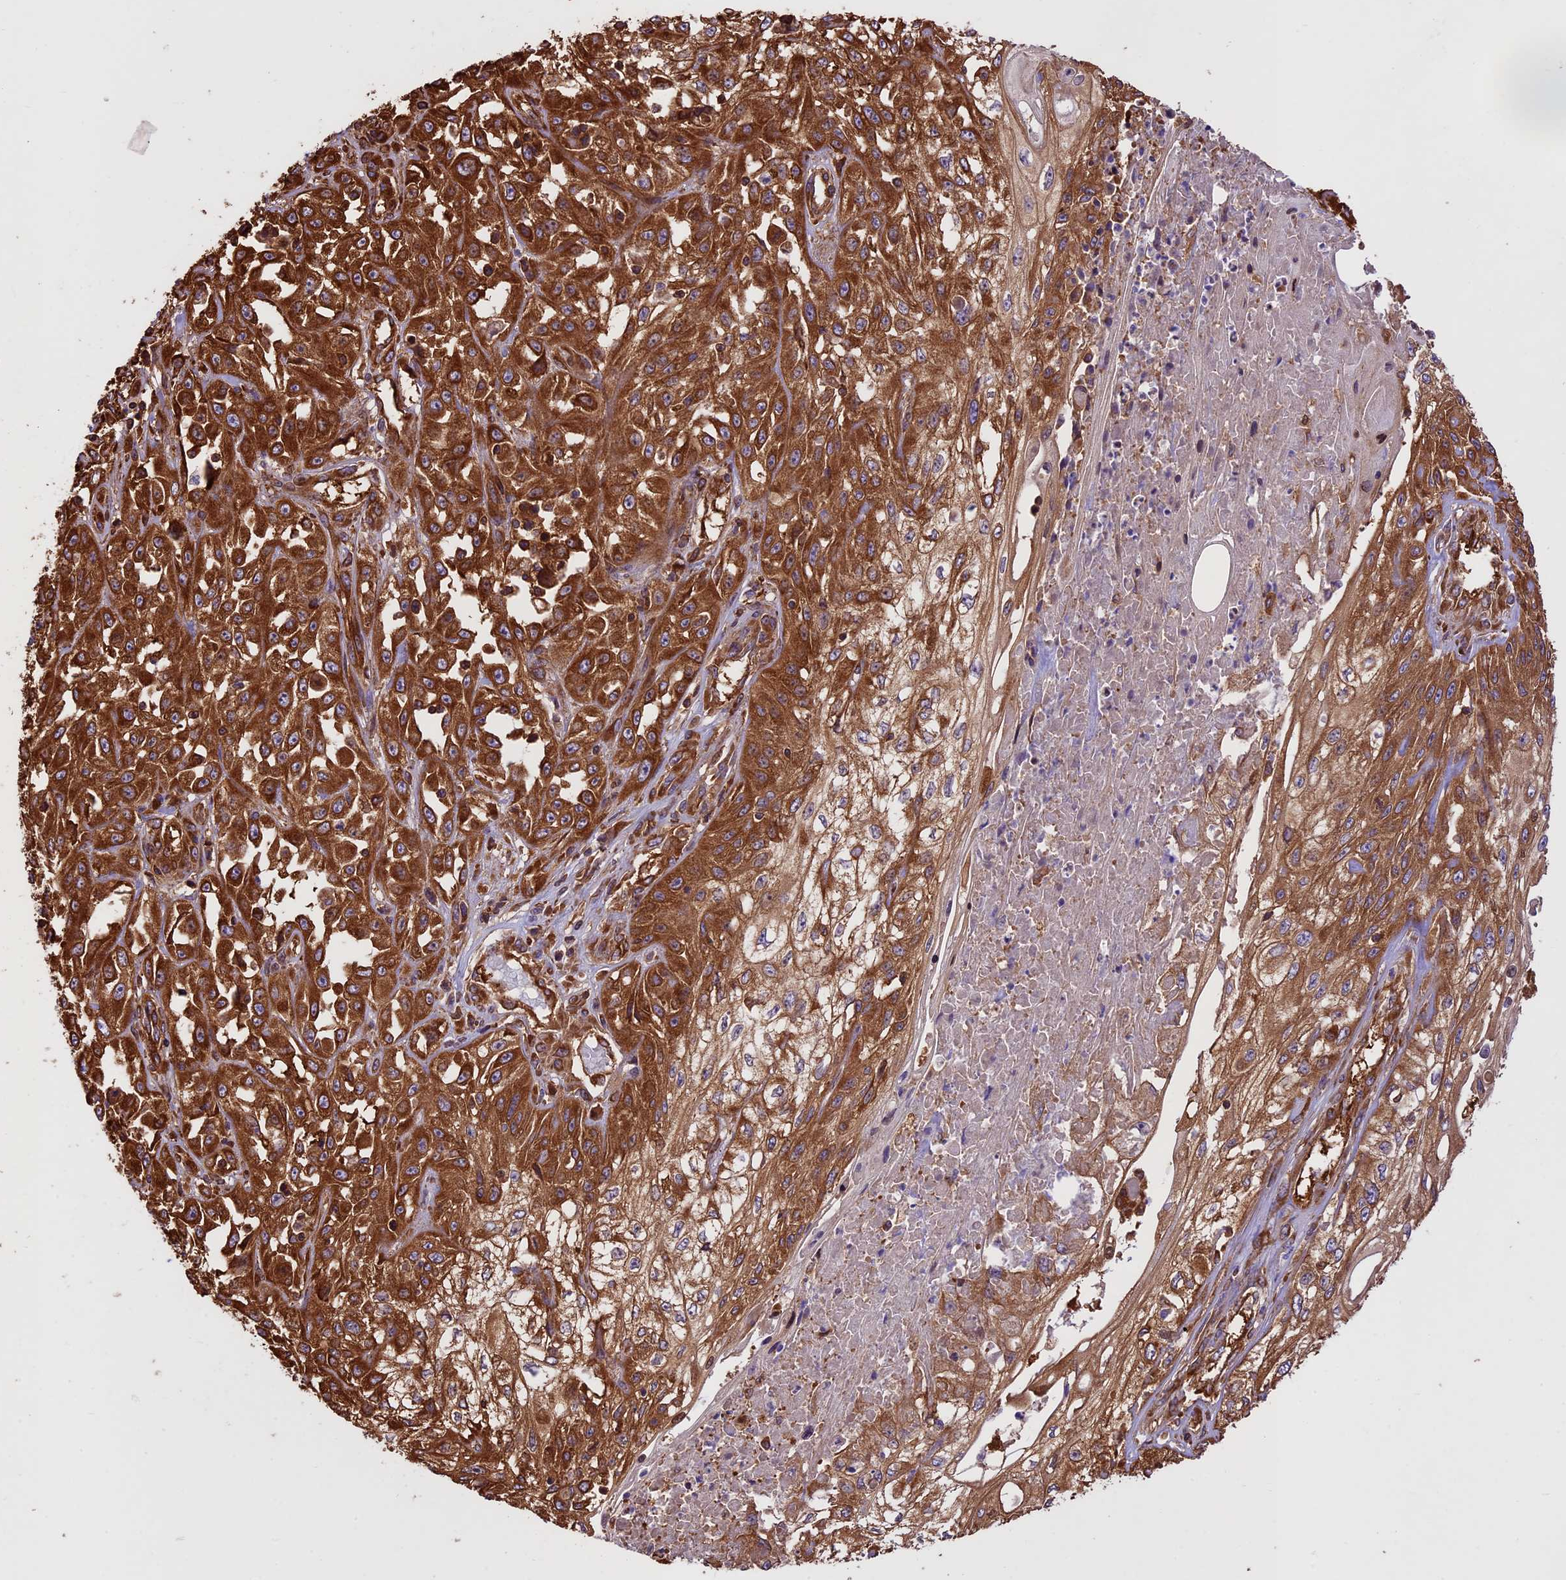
{"staining": {"intensity": "strong", "quantity": ">75%", "location": "cytoplasmic/membranous"}, "tissue": "skin cancer", "cell_type": "Tumor cells", "image_type": "cancer", "snomed": [{"axis": "morphology", "description": "Squamous cell carcinoma, NOS"}, {"axis": "morphology", "description": "Squamous cell carcinoma, metastatic, NOS"}, {"axis": "topography", "description": "Skin"}, {"axis": "topography", "description": "Lymph node"}], "caption": "Immunohistochemical staining of human skin squamous cell carcinoma reveals strong cytoplasmic/membranous protein staining in about >75% of tumor cells. The staining is performed using DAB (3,3'-diaminobenzidine) brown chromogen to label protein expression. The nuclei are counter-stained blue using hematoxylin.", "gene": "KARS1", "patient": {"sex": "male", "age": 75}}